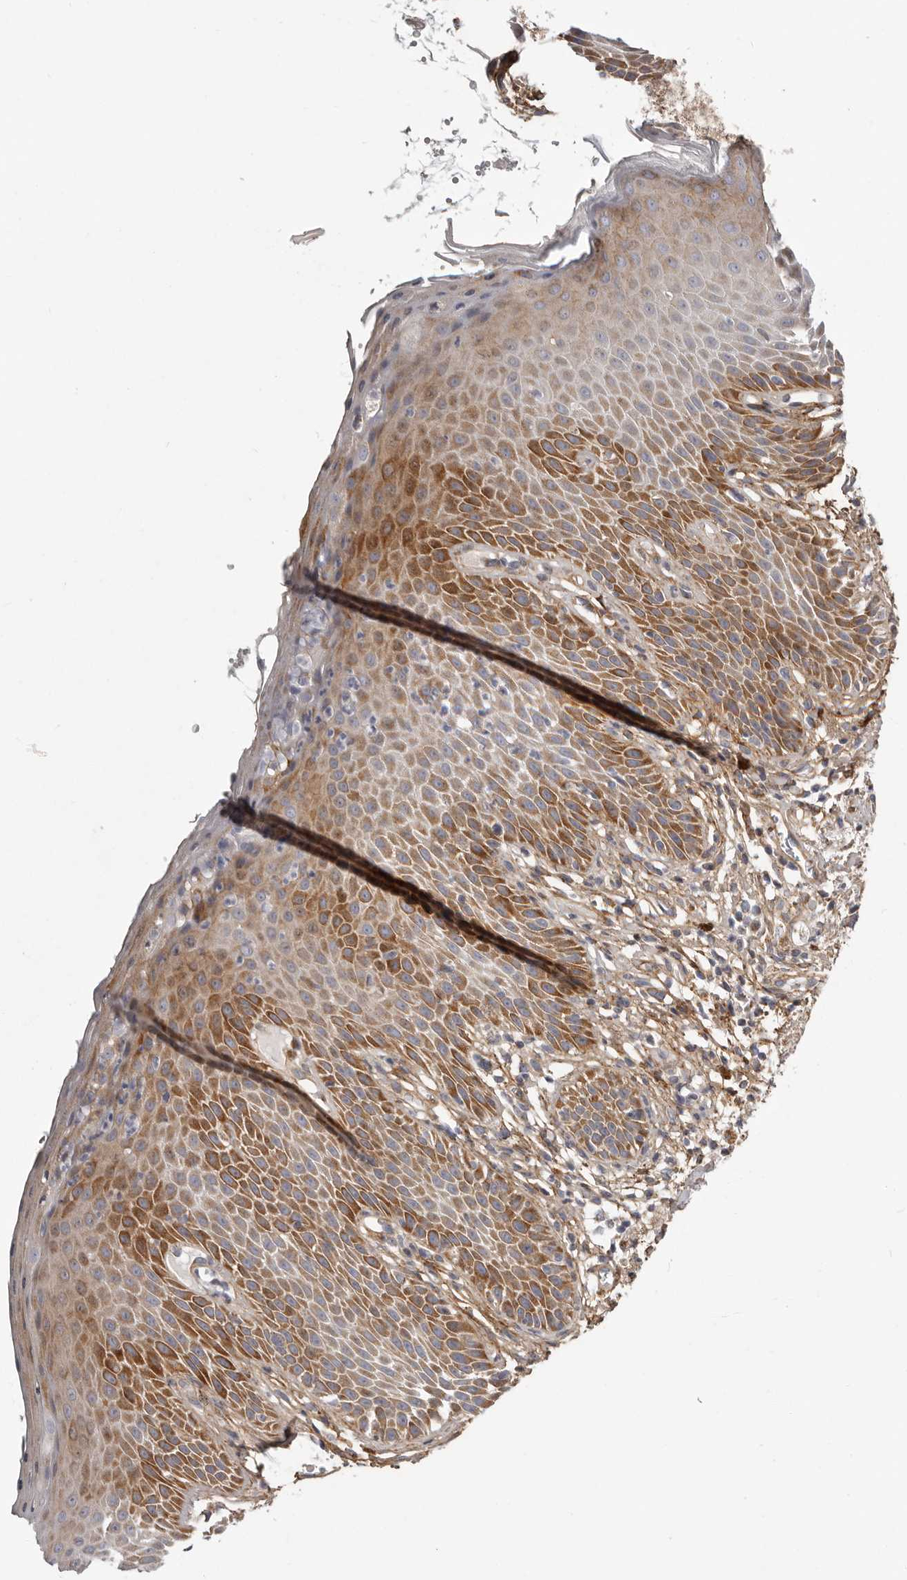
{"staining": {"intensity": "moderate", "quantity": "25%-75%", "location": "cytoplasmic/membranous"}, "tissue": "skin", "cell_type": "Epidermal cells", "image_type": "normal", "snomed": [{"axis": "morphology", "description": "Normal tissue, NOS"}, {"axis": "topography", "description": "Anal"}], "caption": "Brown immunohistochemical staining in normal skin shows moderate cytoplasmic/membranous positivity in about 25%-75% of epidermal cells.", "gene": "MRPS10", "patient": {"sex": "male", "age": 74}}